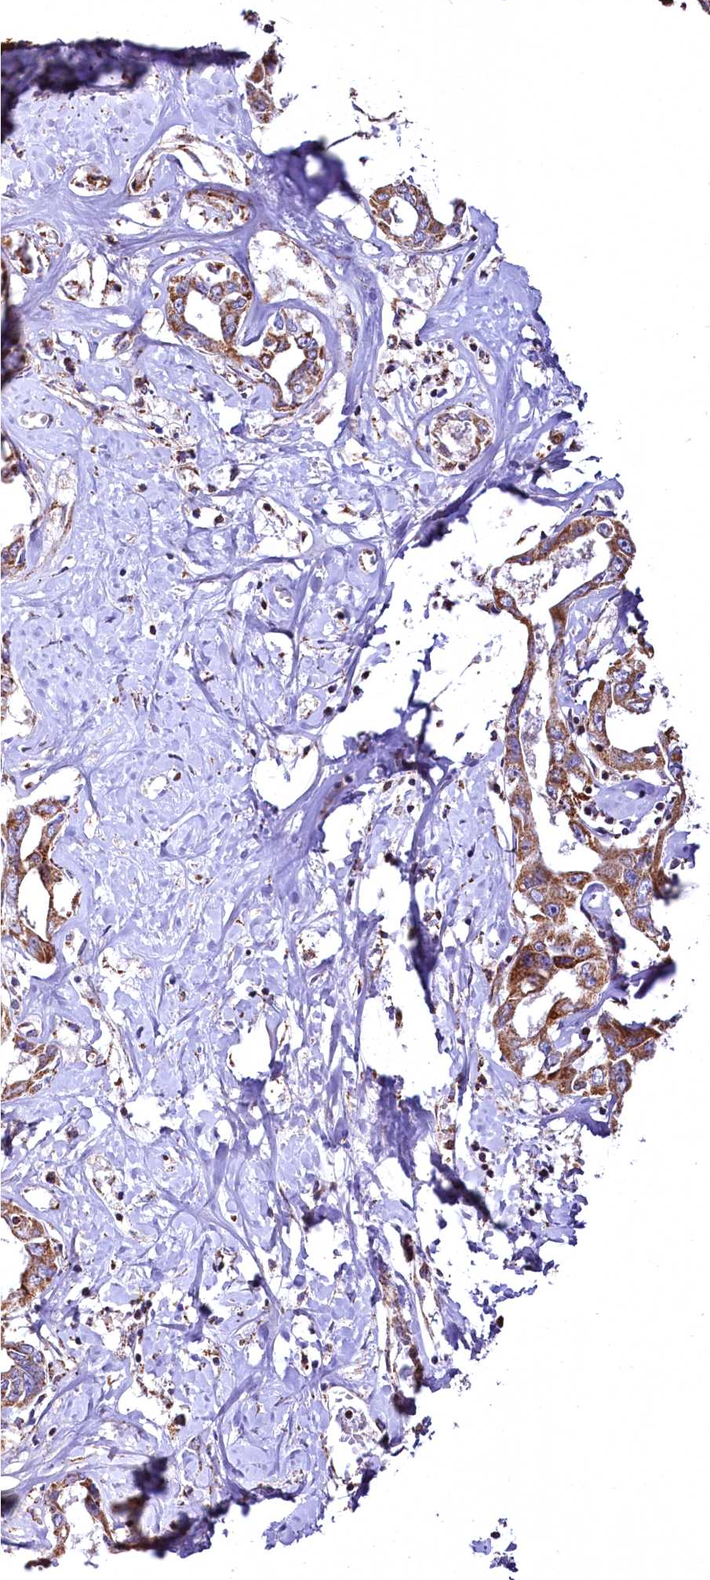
{"staining": {"intensity": "moderate", "quantity": ">75%", "location": "cytoplasmic/membranous"}, "tissue": "liver cancer", "cell_type": "Tumor cells", "image_type": "cancer", "snomed": [{"axis": "morphology", "description": "Cholangiocarcinoma"}, {"axis": "topography", "description": "Liver"}], "caption": "Liver cancer (cholangiocarcinoma) stained for a protein (brown) displays moderate cytoplasmic/membranous positive expression in approximately >75% of tumor cells.", "gene": "NUDT15", "patient": {"sex": "male", "age": 59}}